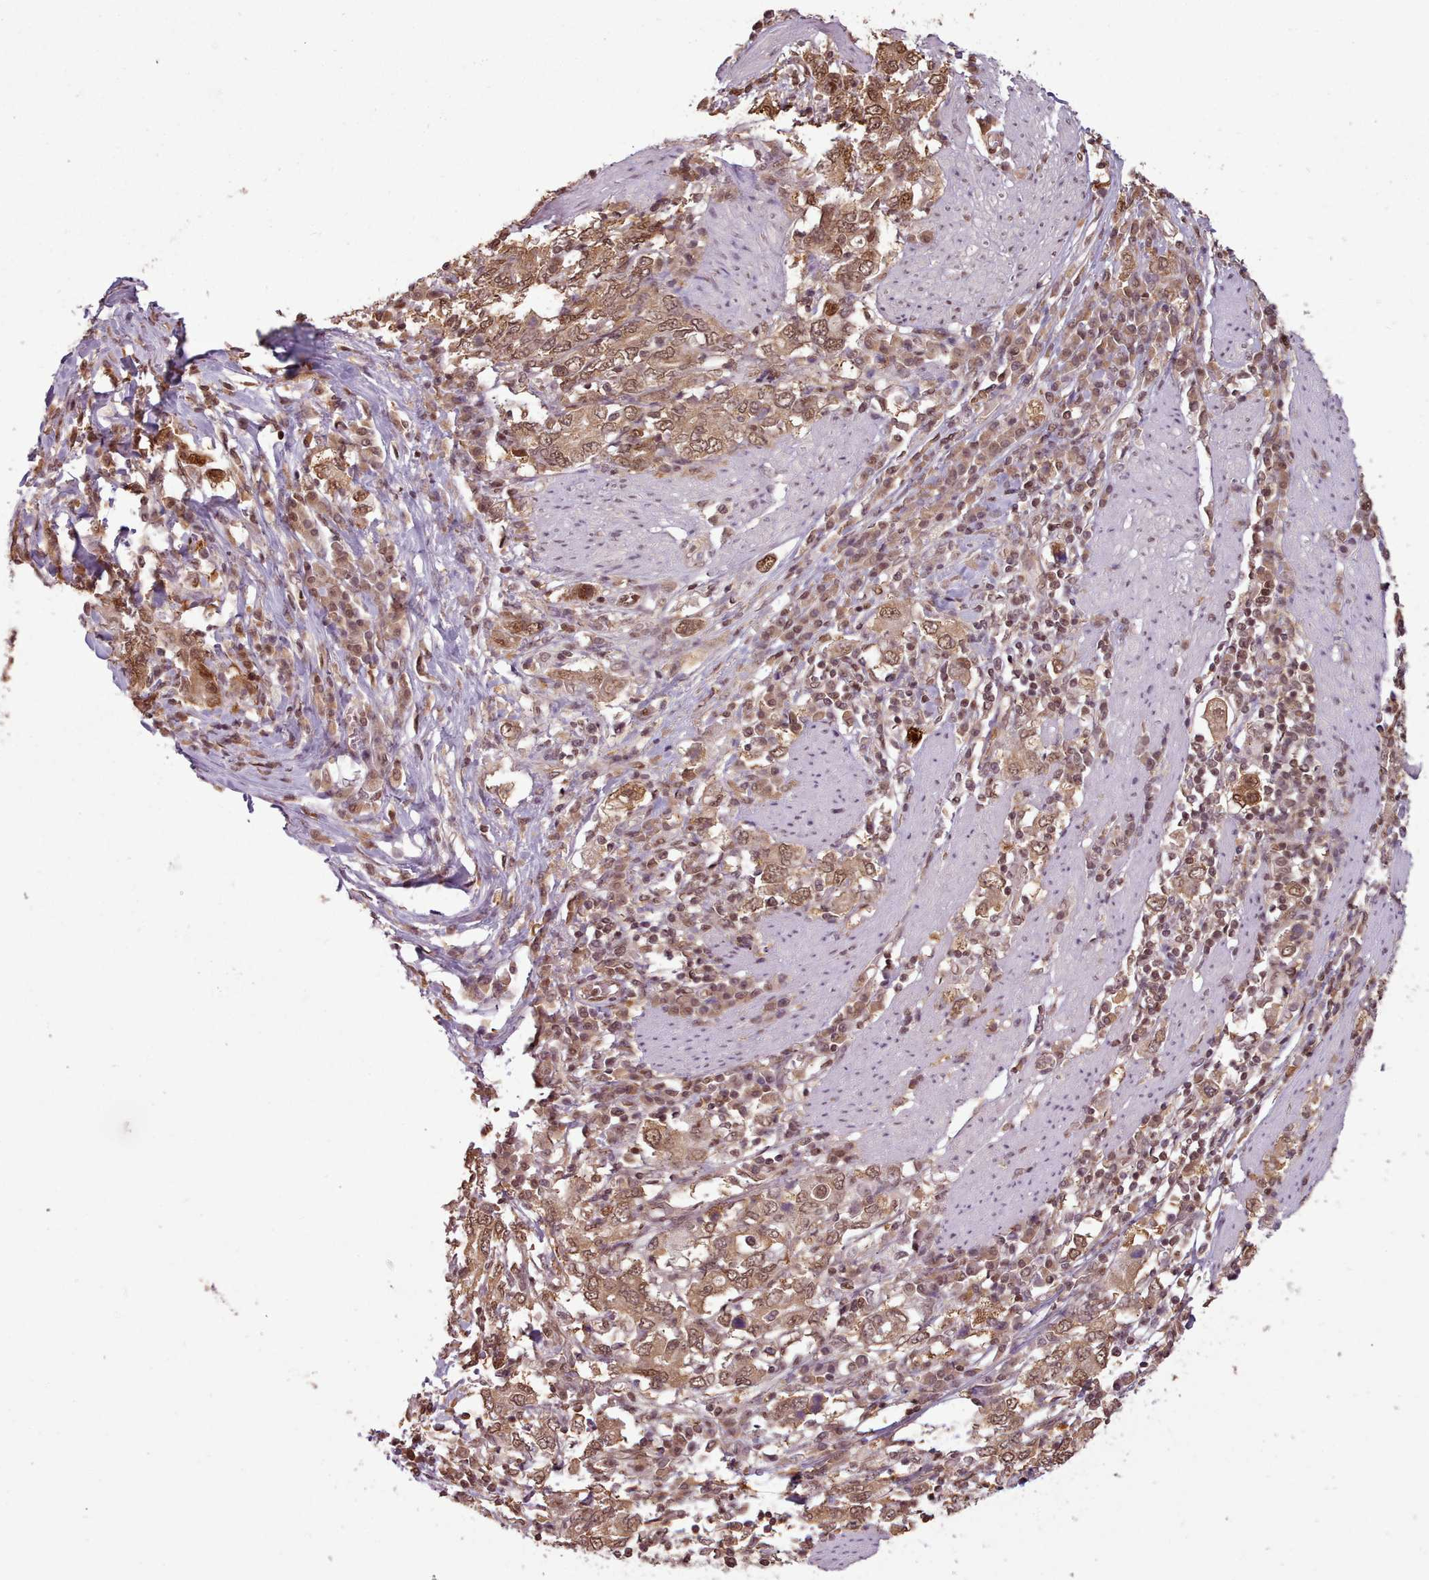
{"staining": {"intensity": "moderate", "quantity": ">75%", "location": "cytoplasmic/membranous,nuclear"}, "tissue": "stomach cancer", "cell_type": "Tumor cells", "image_type": "cancer", "snomed": [{"axis": "morphology", "description": "Adenocarcinoma, NOS"}, {"axis": "topography", "description": "Stomach, upper"}, {"axis": "topography", "description": "Stomach"}], "caption": "Protein staining exhibits moderate cytoplasmic/membranous and nuclear expression in approximately >75% of tumor cells in stomach adenocarcinoma.", "gene": "RPS27A", "patient": {"sex": "male", "age": 62}}